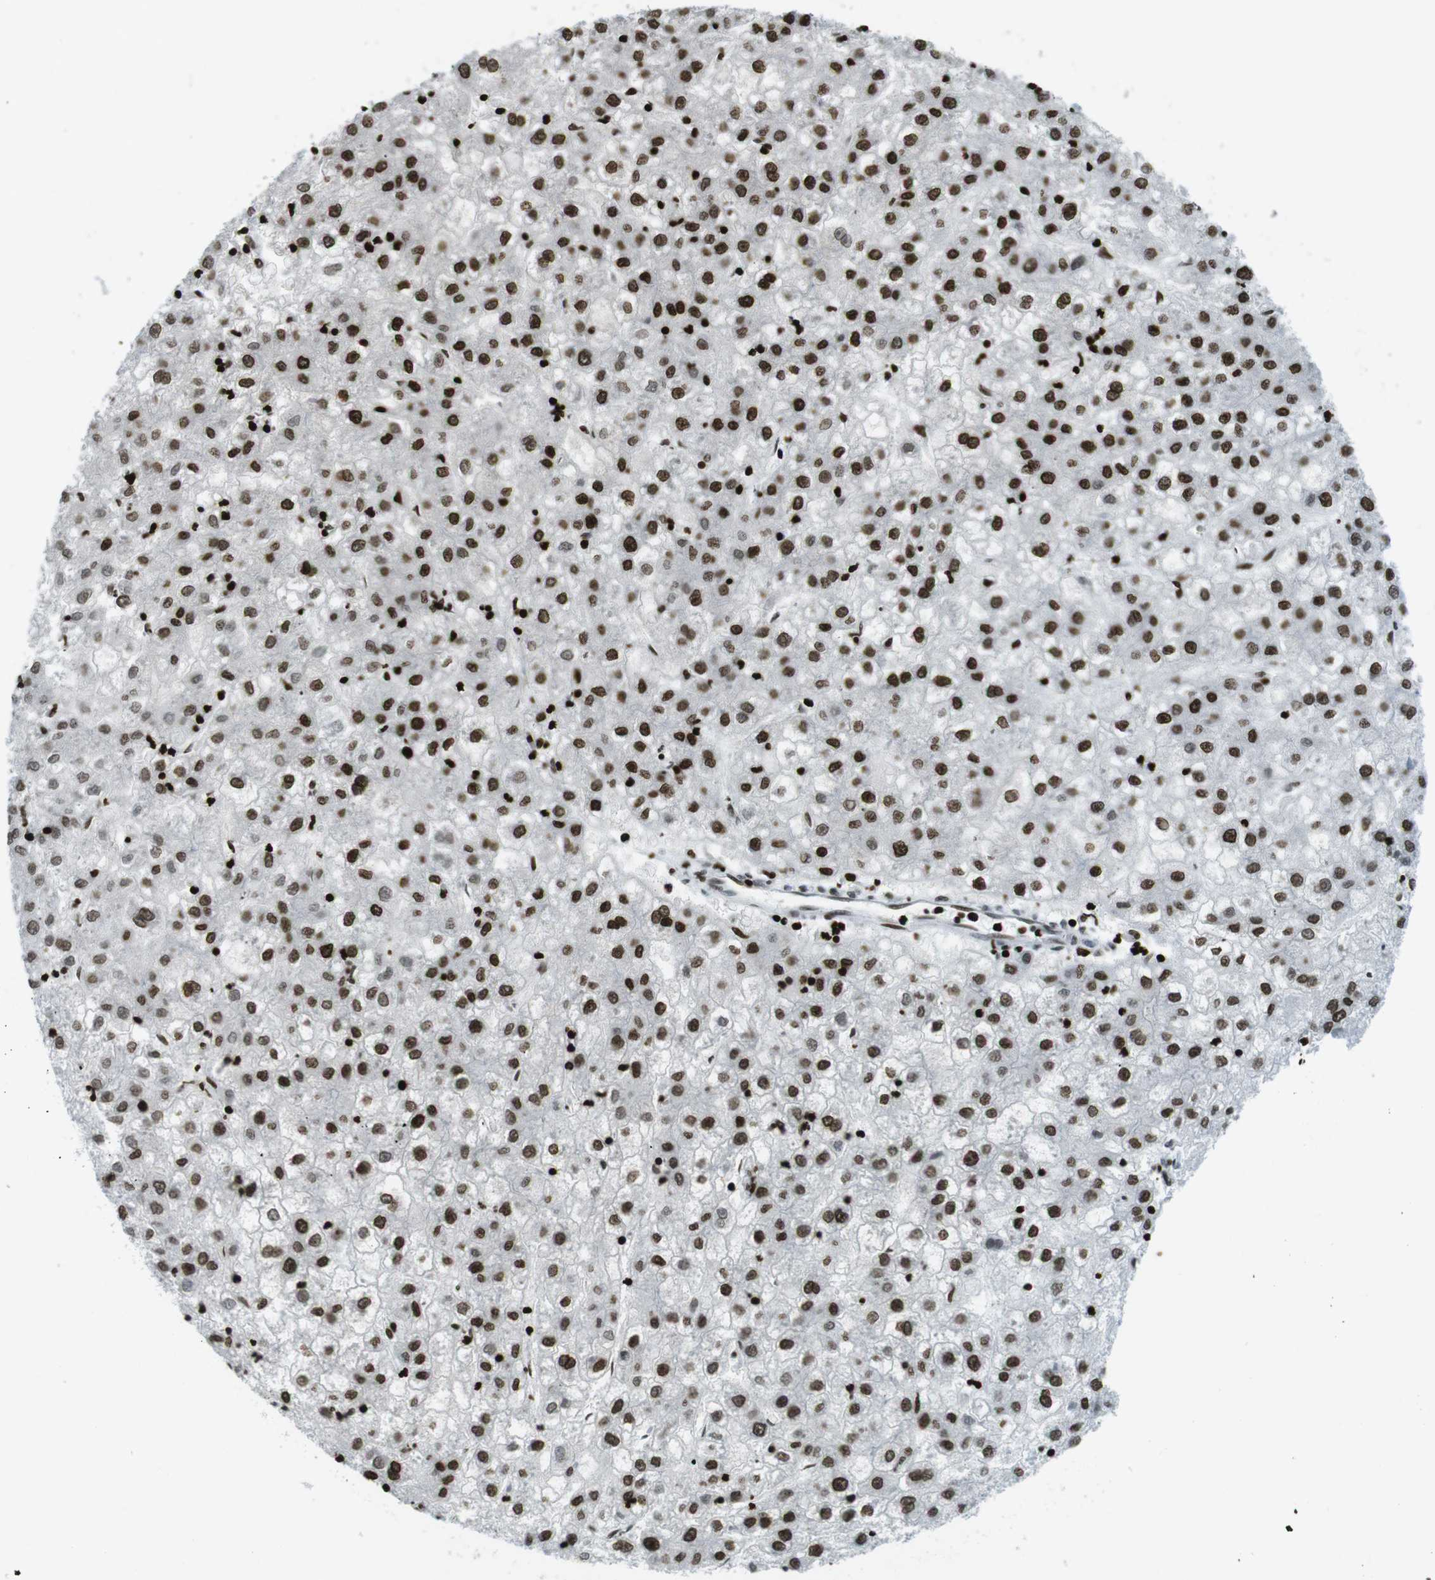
{"staining": {"intensity": "strong", "quantity": ">75%", "location": "nuclear"}, "tissue": "liver cancer", "cell_type": "Tumor cells", "image_type": "cancer", "snomed": [{"axis": "morphology", "description": "Carcinoma, Hepatocellular, NOS"}, {"axis": "topography", "description": "Liver"}], "caption": "DAB (3,3'-diaminobenzidine) immunohistochemical staining of liver hepatocellular carcinoma shows strong nuclear protein expression in about >75% of tumor cells.", "gene": "H2AC8", "patient": {"sex": "male", "age": 72}}